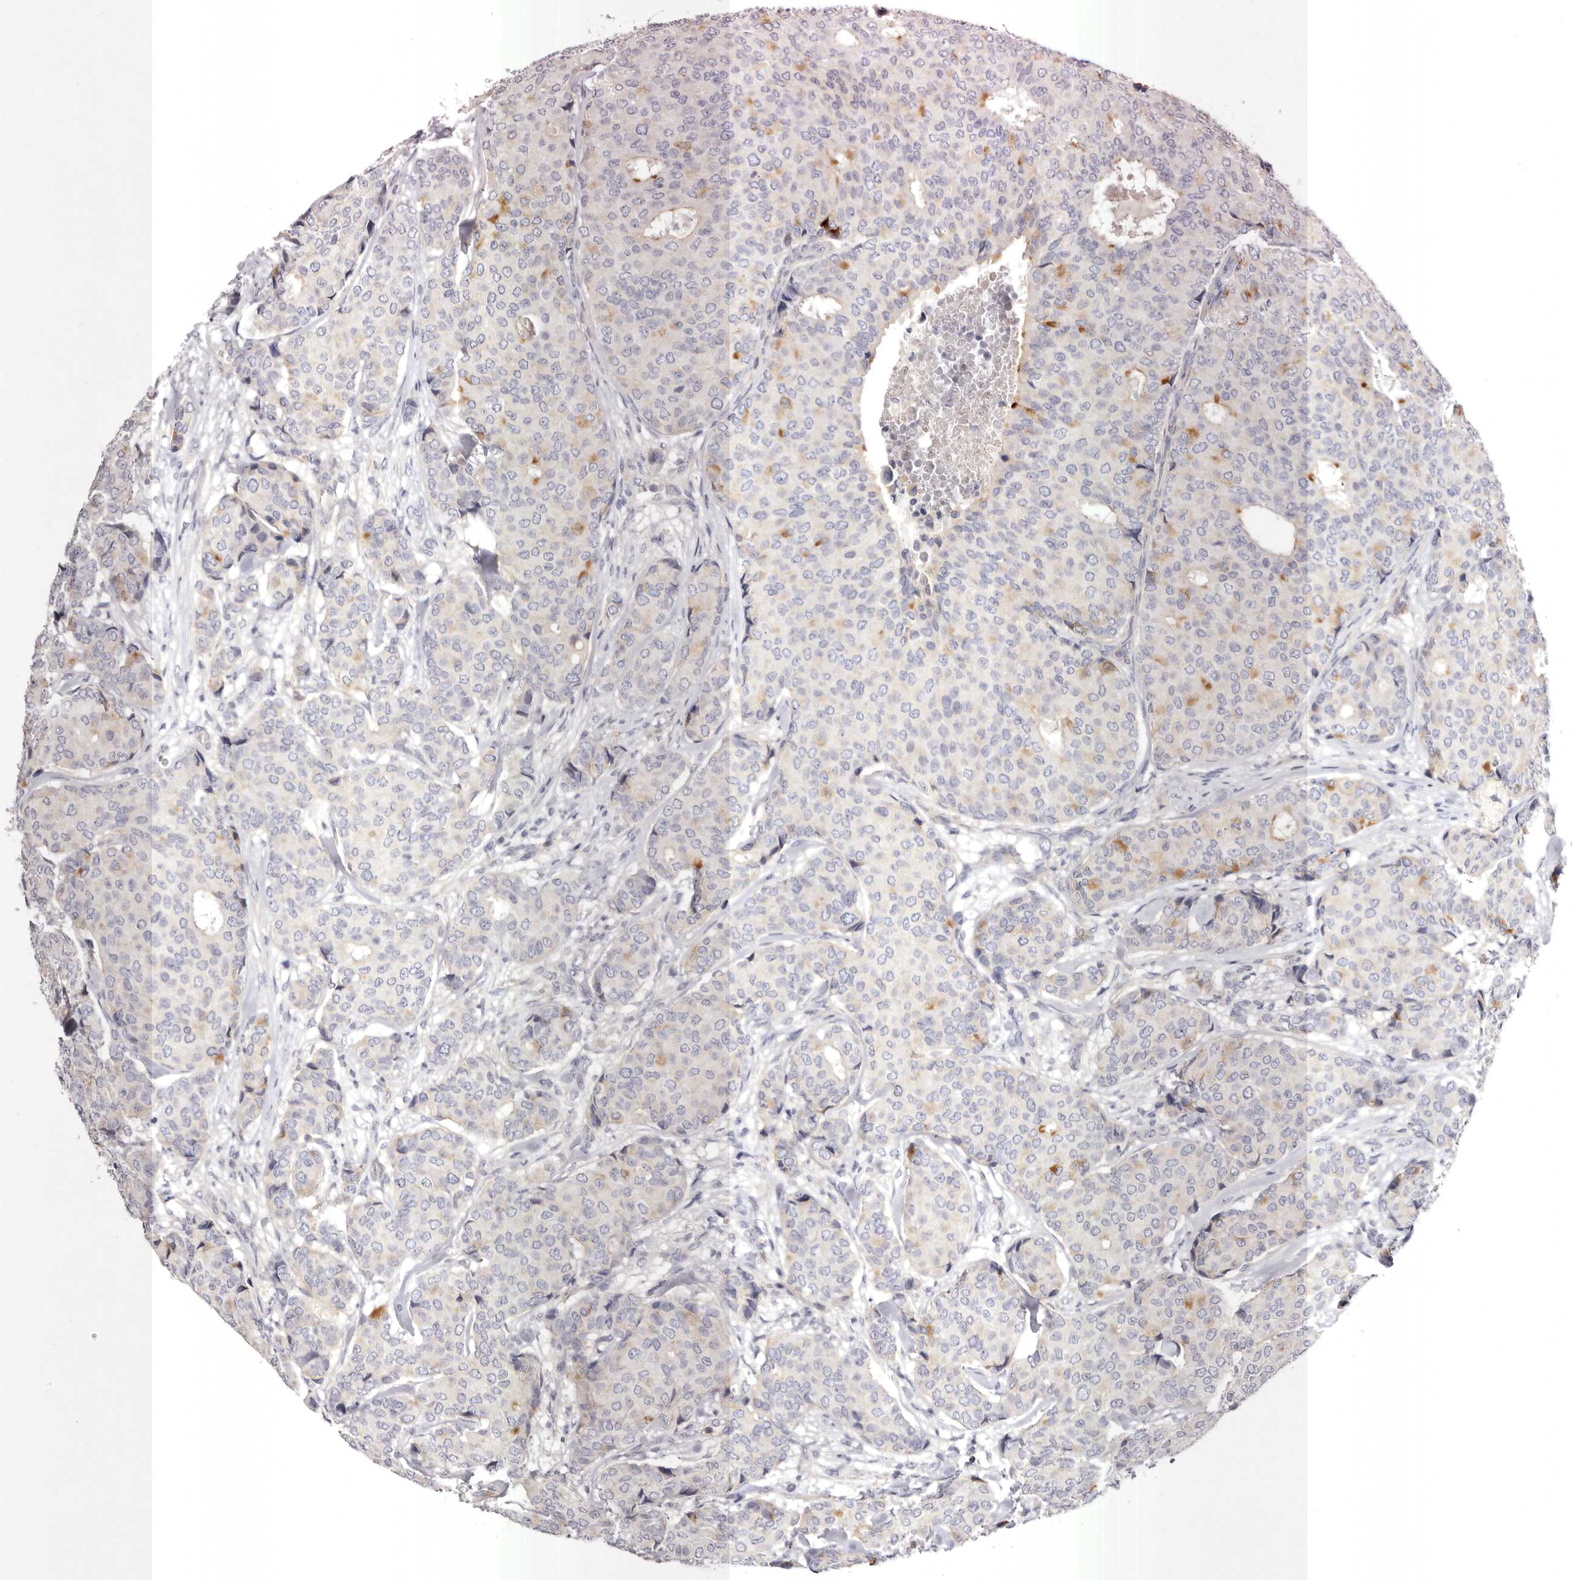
{"staining": {"intensity": "moderate", "quantity": "<25%", "location": "cytoplasmic/membranous"}, "tissue": "breast cancer", "cell_type": "Tumor cells", "image_type": "cancer", "snomed": [{"axis": "morphology", "description": "Duct carcinoma"}, {"axis": "topography", "description": "Breast"}], "caption": "This is an image of IHC staining of intraductal carcinoma (breast), which shows moderate expression in the cytoplasmic/membranous of tumor cells.", "gene": "S1PR5", "patient": {"sex": "female", "age": 75}}